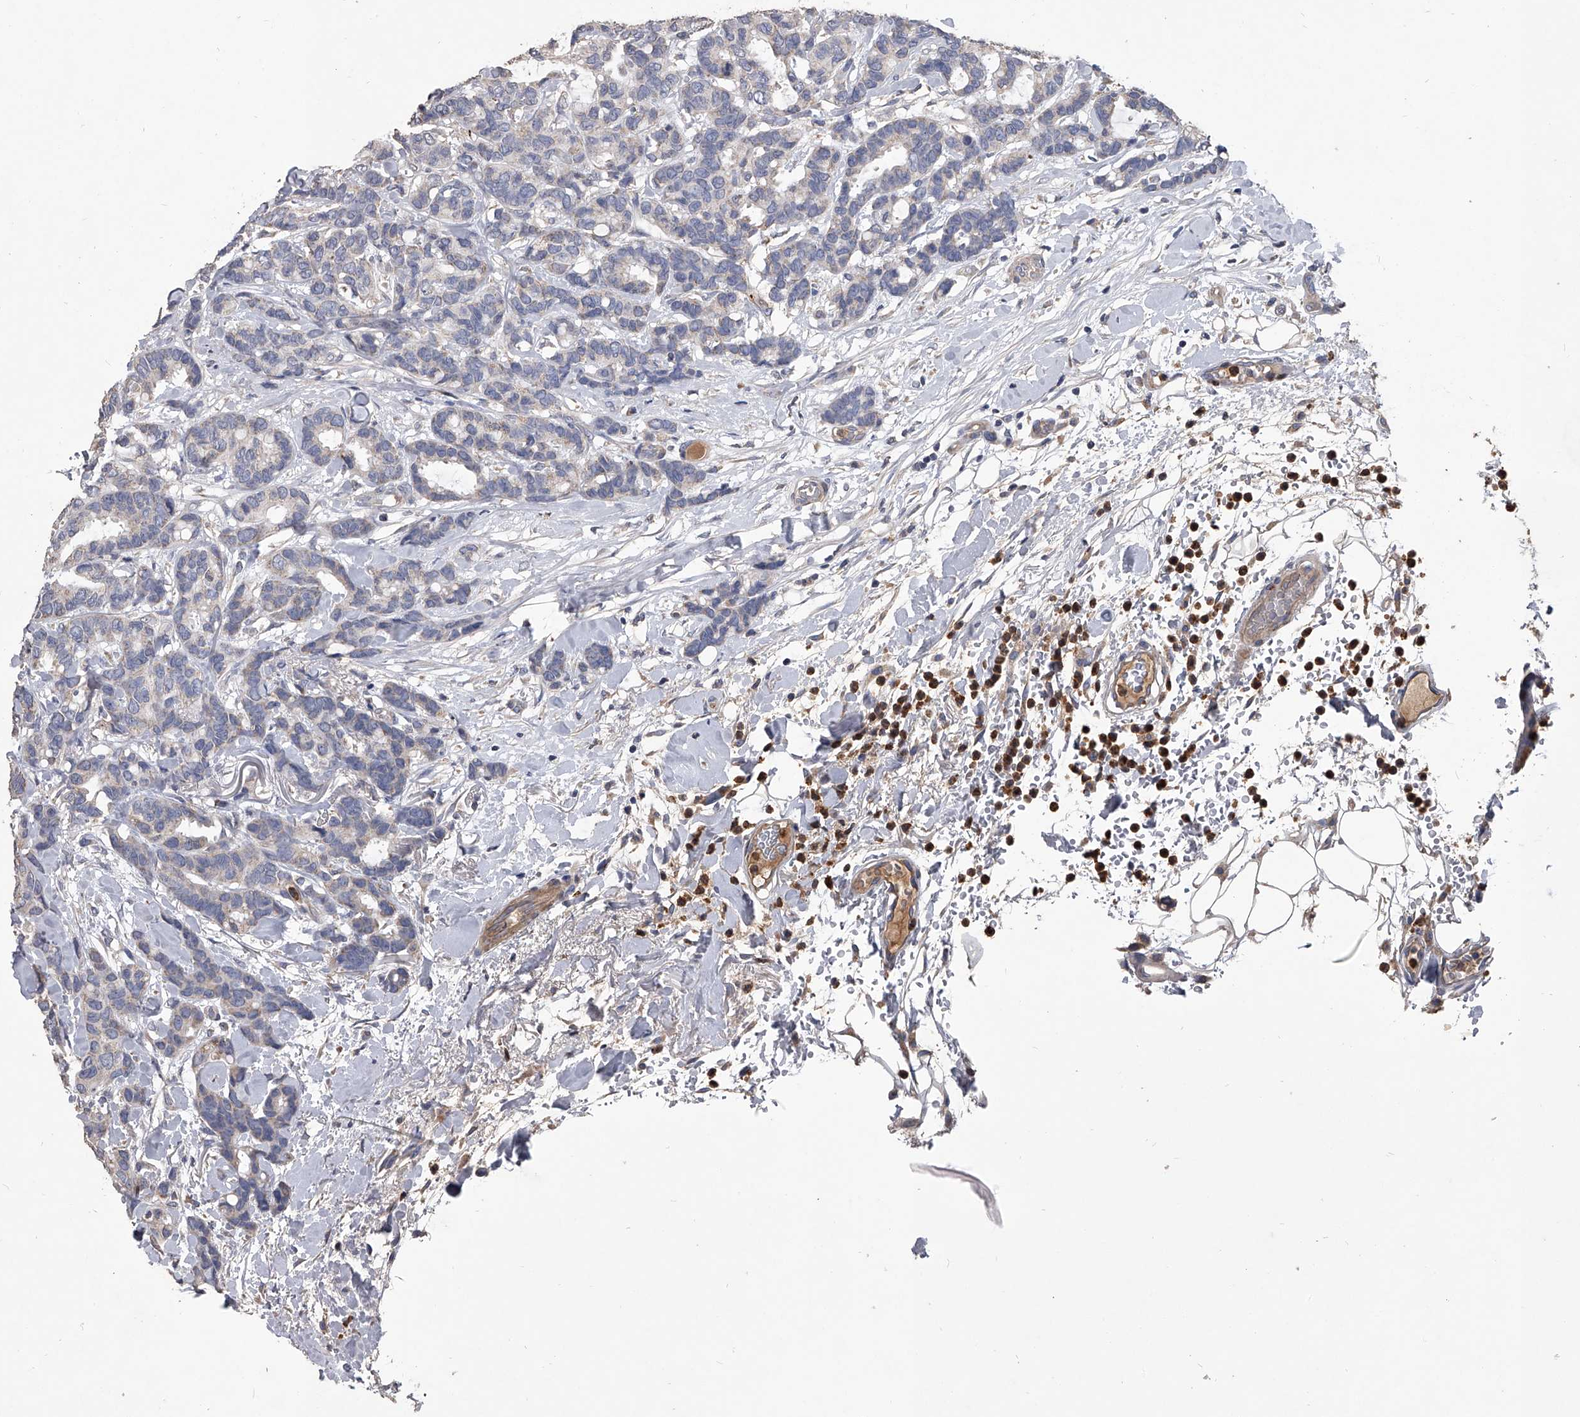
{"staining": {"intensity": "negative", "quantity": "none", "location": "none"}, "tissue": "breast cancer", "cell_type": "Tumor cells", "image_type": "cancer", "snomed": [{"axis": "morphology", "description": "Duct carcinoma"}, {"axis": "topography", "description": "Breast"}], "caption": "This is an immunohistochemistry photomicrograph of breast cancer (infiltrating ductal carcinoma). There is no staining in tumor cells.", "gene": "NRP1", "patient": {"sex": "female", "age": 87}}